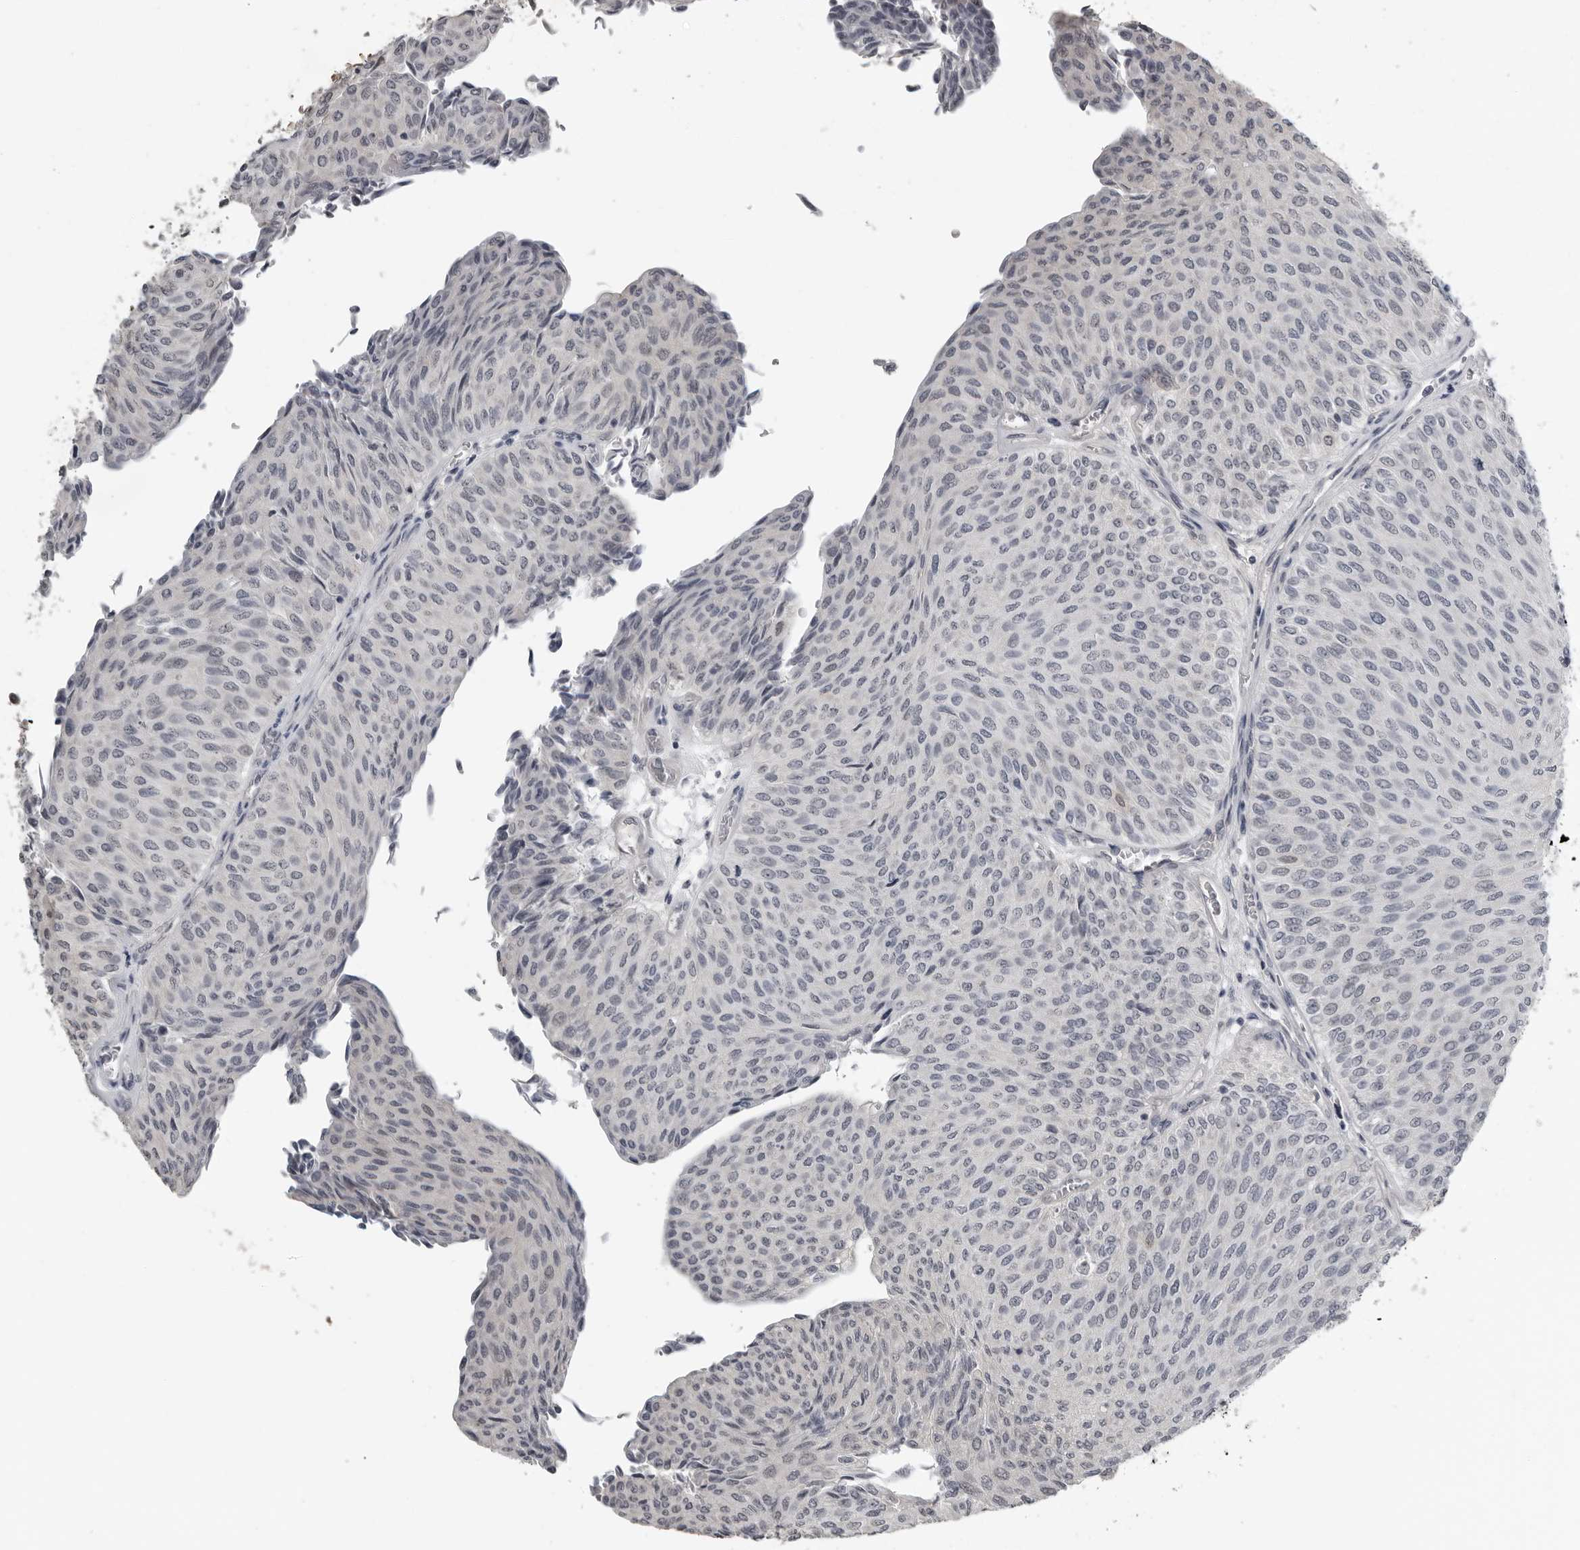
{"staining": {"intensity": "negative", "quantity": "none", "location": "none"}, "tissue": "urothelial cancer", "cell_type": "Tumor cells", "image_type": "cancer", "snomed": [{"axis": "morphology", "description": "Urothelial carcinoma, Low grade"}, {"axis": "topography", "description": "Urinary bladder"}], "caption": "High magnification brightfield microscopy of low-grade urothelial carcinoma stained with DAB (3,3'-diaminobenzidine) (brown) and counterstained with hematoxylin (blue): tumor cells show no significant expression.", "gene": "PRRX2", "patient": {"sex": "male", "age": 78}}